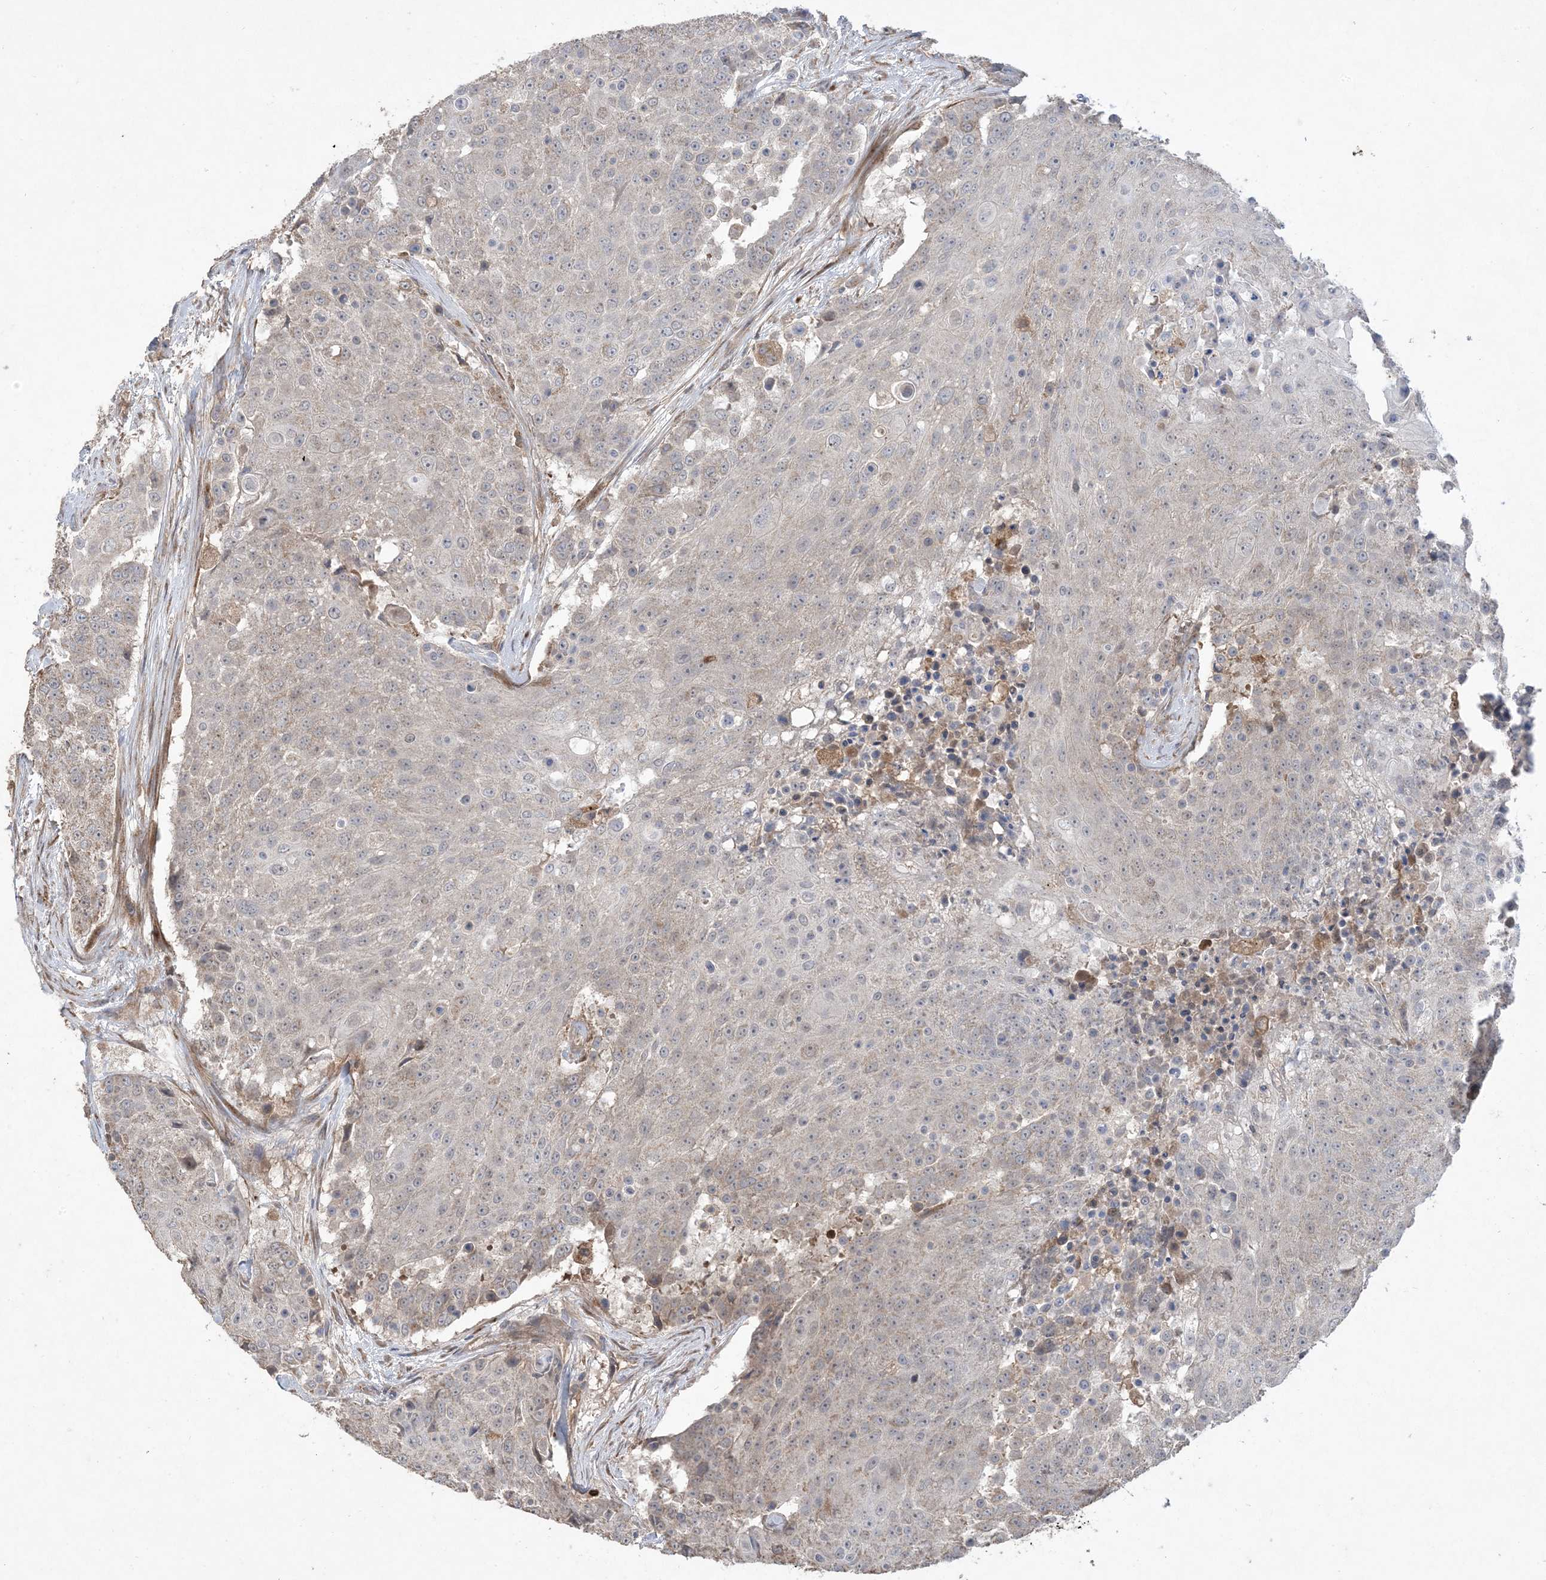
{"staining": {"intensity": "negative", "quantity": "none", "location": "none"}, "tissue": "urothelial cancer", "cell_type": "Tumor cells", "image_type": "cancer", "snomed": [{"axis": "morphology", "description": "Urothelial carcinoma, High grade"}, {"axis": "topography", "description": "Urinary bladder"}], "caption": "Urothelial cancer stained for a protein using immunohistochemistry displays no positivity tumor cells.", "gene": "MASP2", "patient": {"sex": "female", "age": 63}}